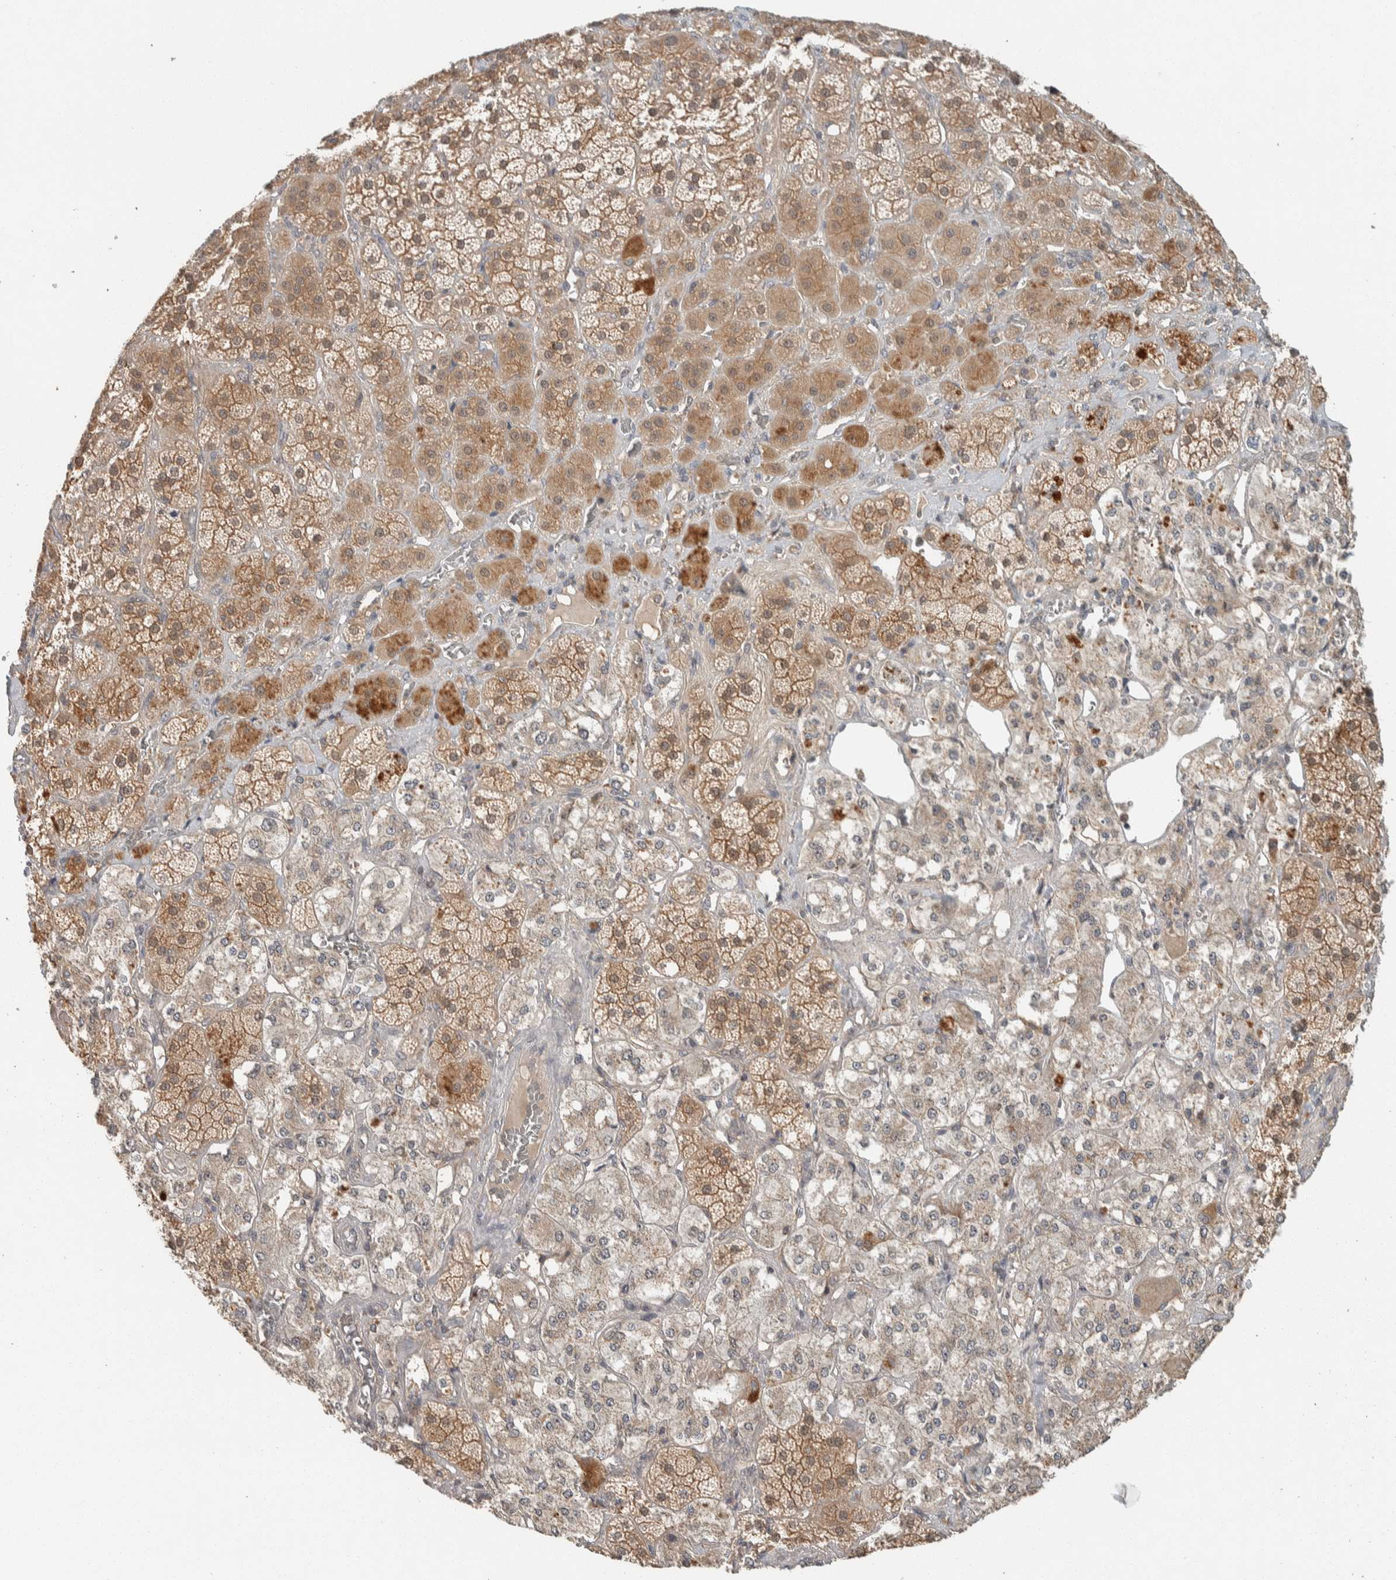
{"staining": {"intensity": "moderate", "quantity": ">75%", "location": "cytoplasmic/membranous,nuclear"}, "tissue": "adrenal gland", "cell_type": "Glandular cells", "image_type": "normal", "snomed": [{"axis": "morphology", "description": "Normal tissue, NOS"}, {"axis": "topography", "description": "Adrenal gland"}], "caption": "Adrenal gland stained with DAB (3,3'-diaminobenzidine) immunohistochemistry (IHC) shows medium levels of moderate cytoplasmic/membranous,nuclear staining in approximately >75% of glandular cells. (Brightfield microscopy of DAB IHC at high magnification).", "gene": "ZNF567", "patient": {"sex": "male", "age": 57}}